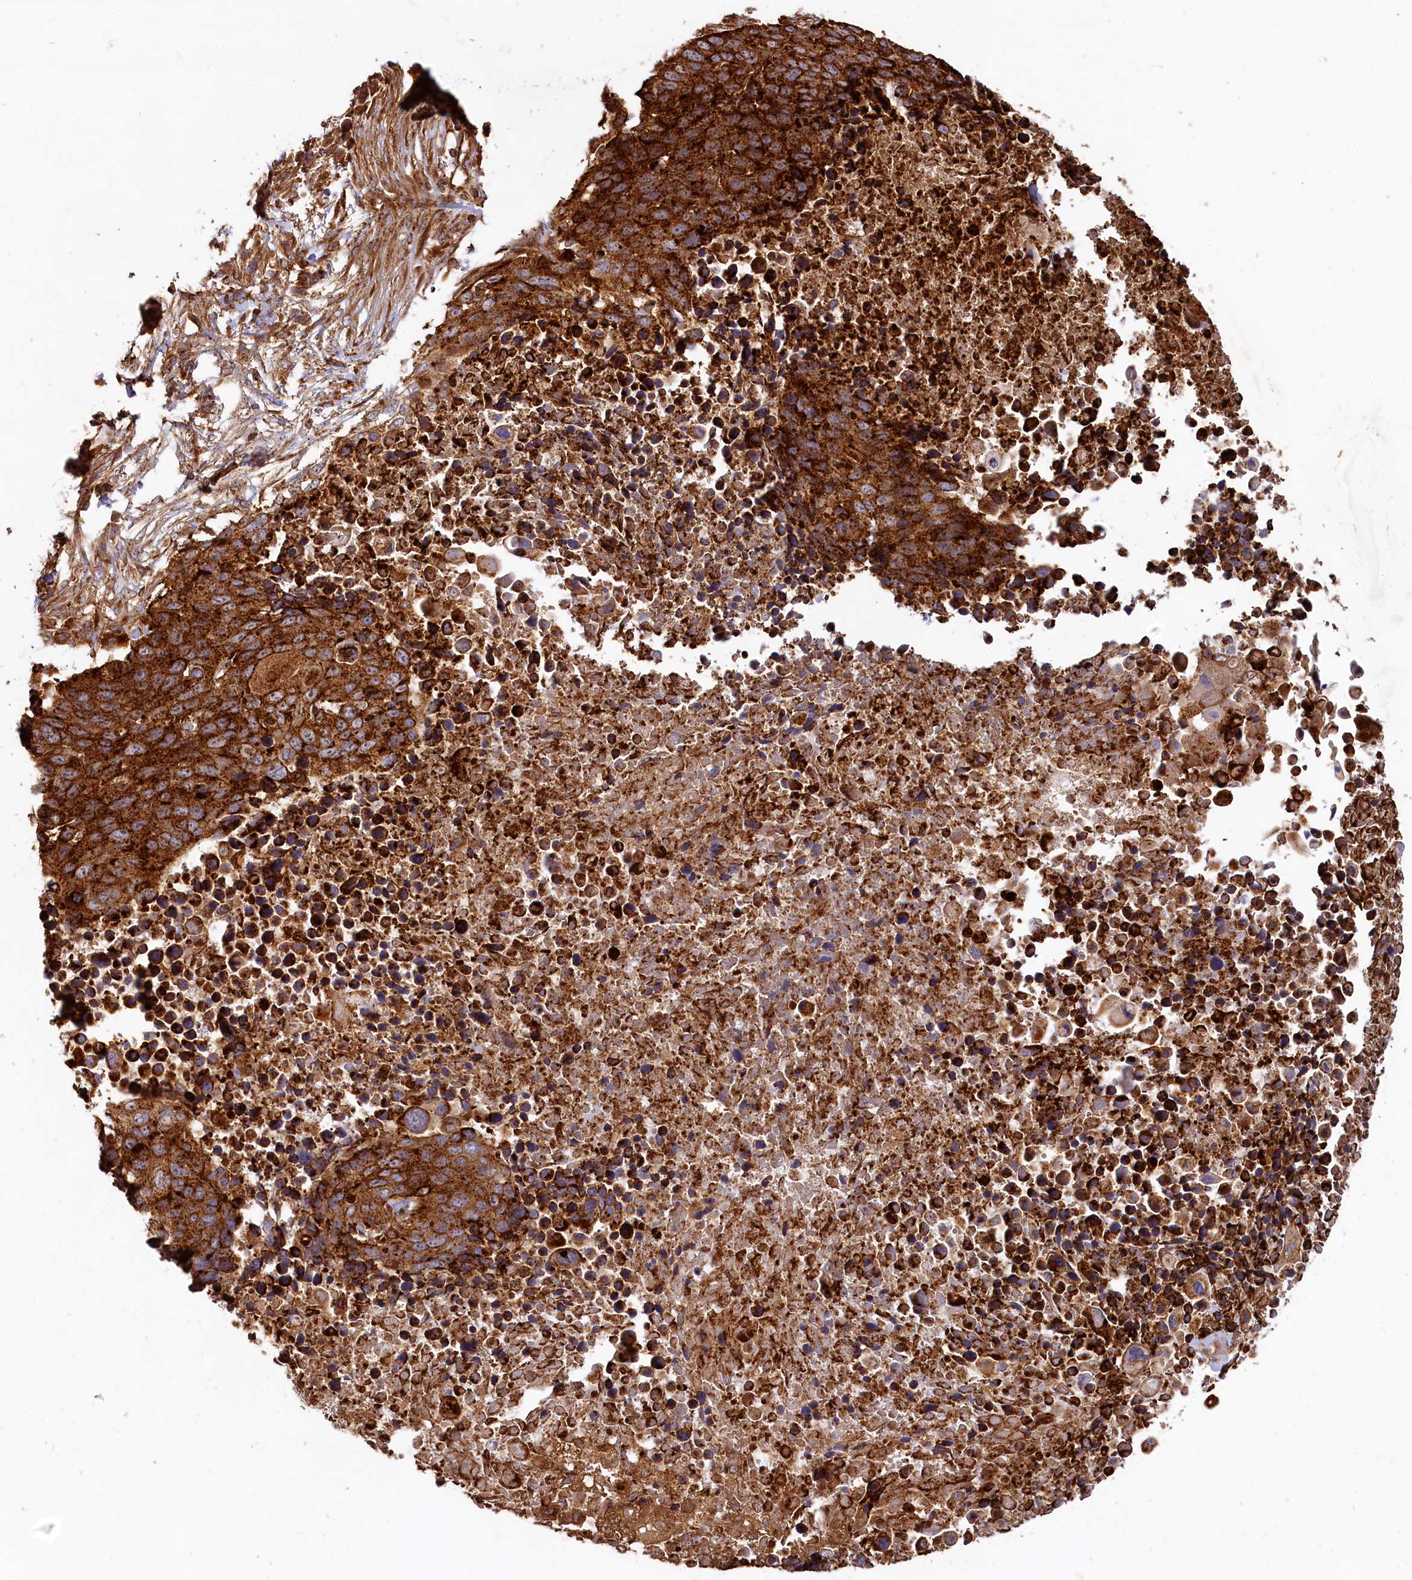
{"staining": {"intensity": "strong", "quantity": ">75%", "location": "cytoplasmic/membranous"}, "tissue": "lung cancer", "cell_type": "Tumor cells", "image_type": "cancer", "snomed": [{"axis": "morphology", "description": "Normal tissue, NOS"}, {"axis": "morphology", "description": "Squamous cell carcinoma, NOS"}, {"axis": "topography", "description": "Lymph node"}, {"axis": "topography", "description": "Lung"}], "caption": "An immunohistochemistry photomicrograph of neoplastic tissue is shown. Protein staining in brown shows strong cytoplasmic/membranous positivity in lung cancer within tumor cells.", "gene": "WDR73", "patient": {"sex": "male", "age": 66}}